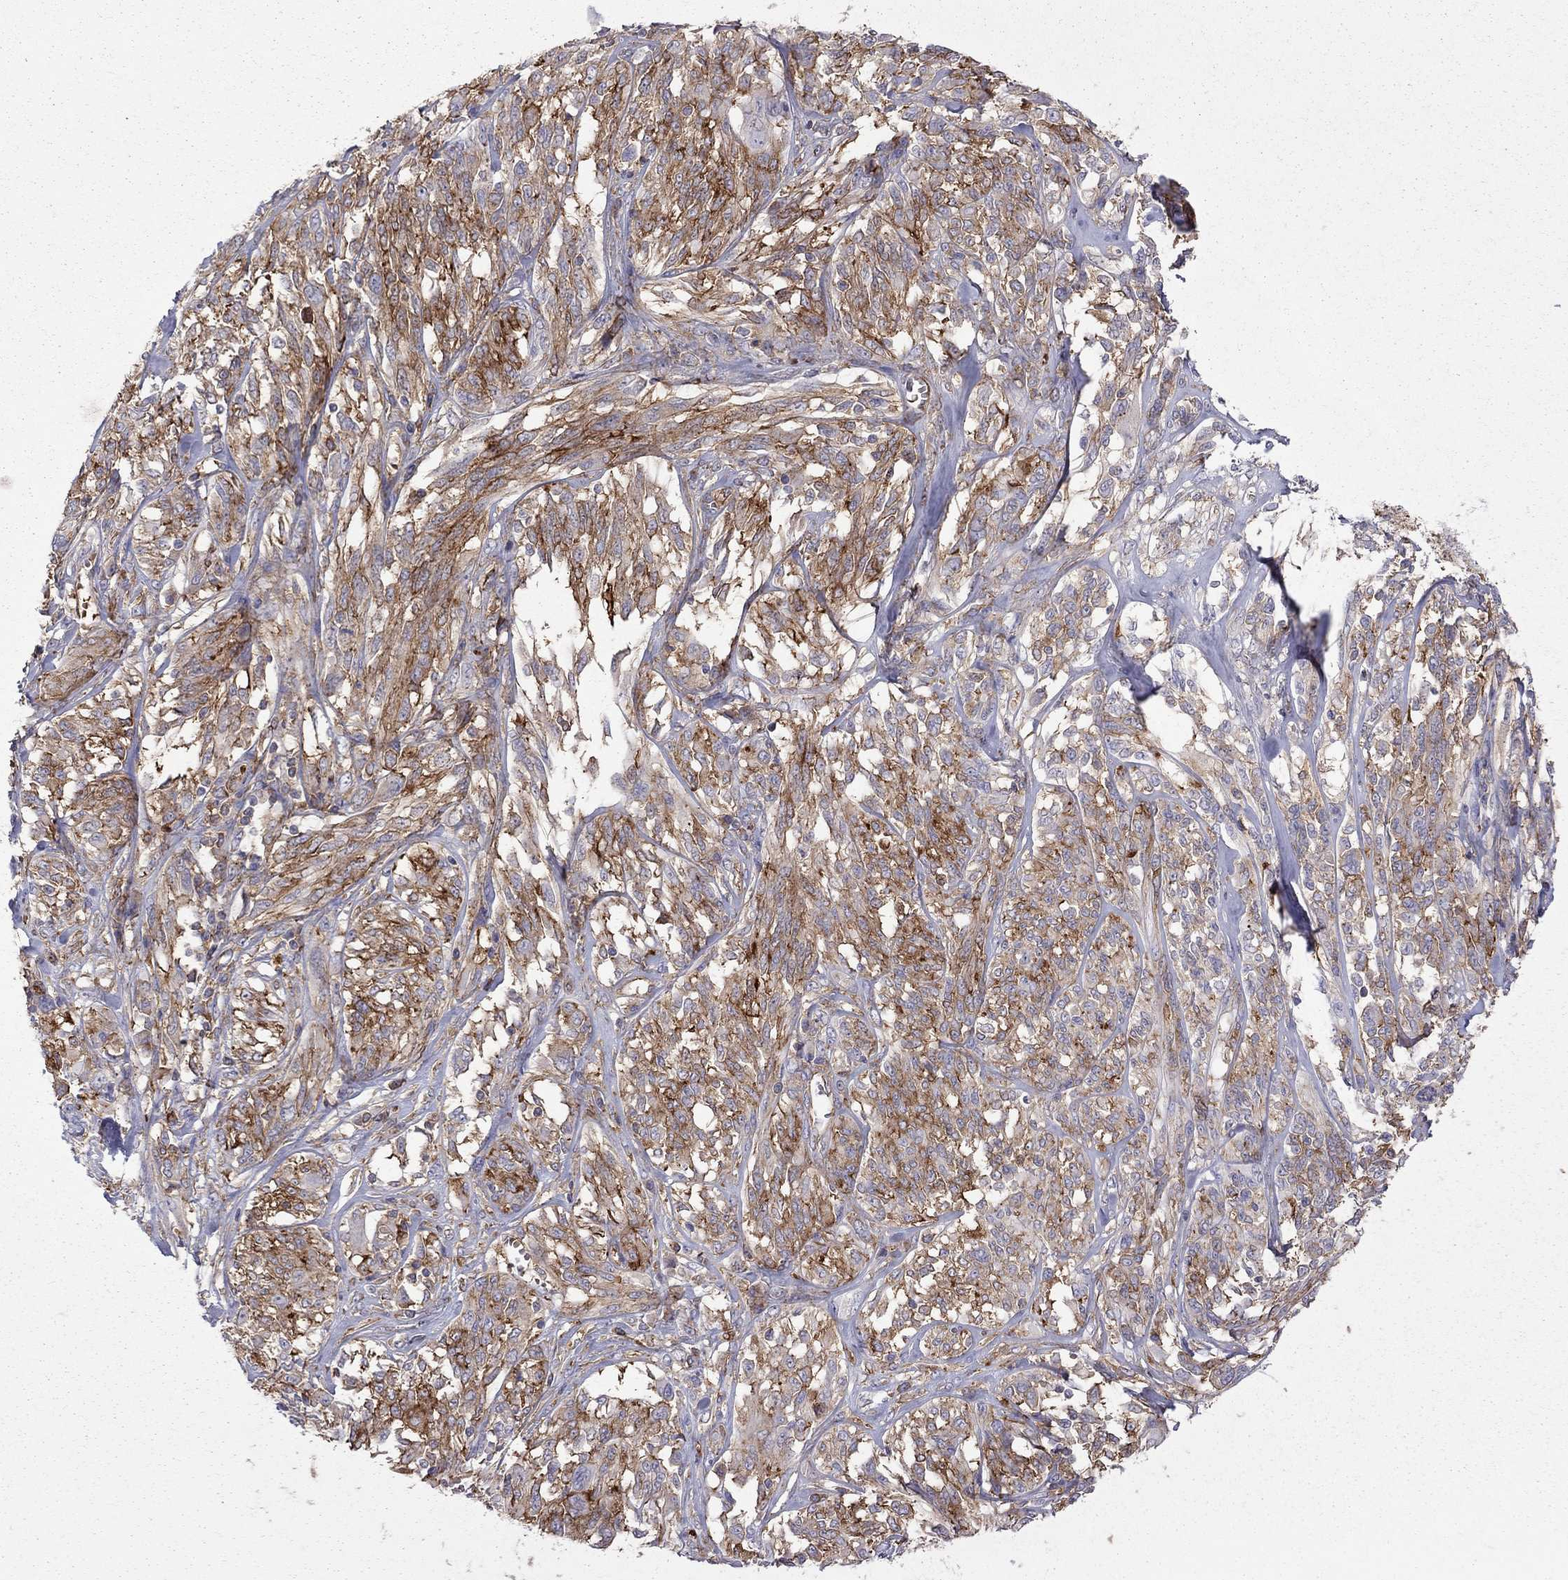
{"staining": {"intensity": "strong", "quantity": "25%-75%", "location": "cytoplasmic/membranous"}, "tissue": "melanoma", "cell_type": "Tumor cells", "image_type": "cancer", "snomed": [{"axis": "morphology", "description": "Malignant melanoma, NOS"}, {"axis": "topography", "description": "Skin"}], "caption": "Malignant melanoma stained with IHC reveals strong cytoplasmic/membranous positivity in approximately 25%-75% of tumor cells.", "gene": "EIF4E3", "patient": {"sex": "female", "age": 91}}